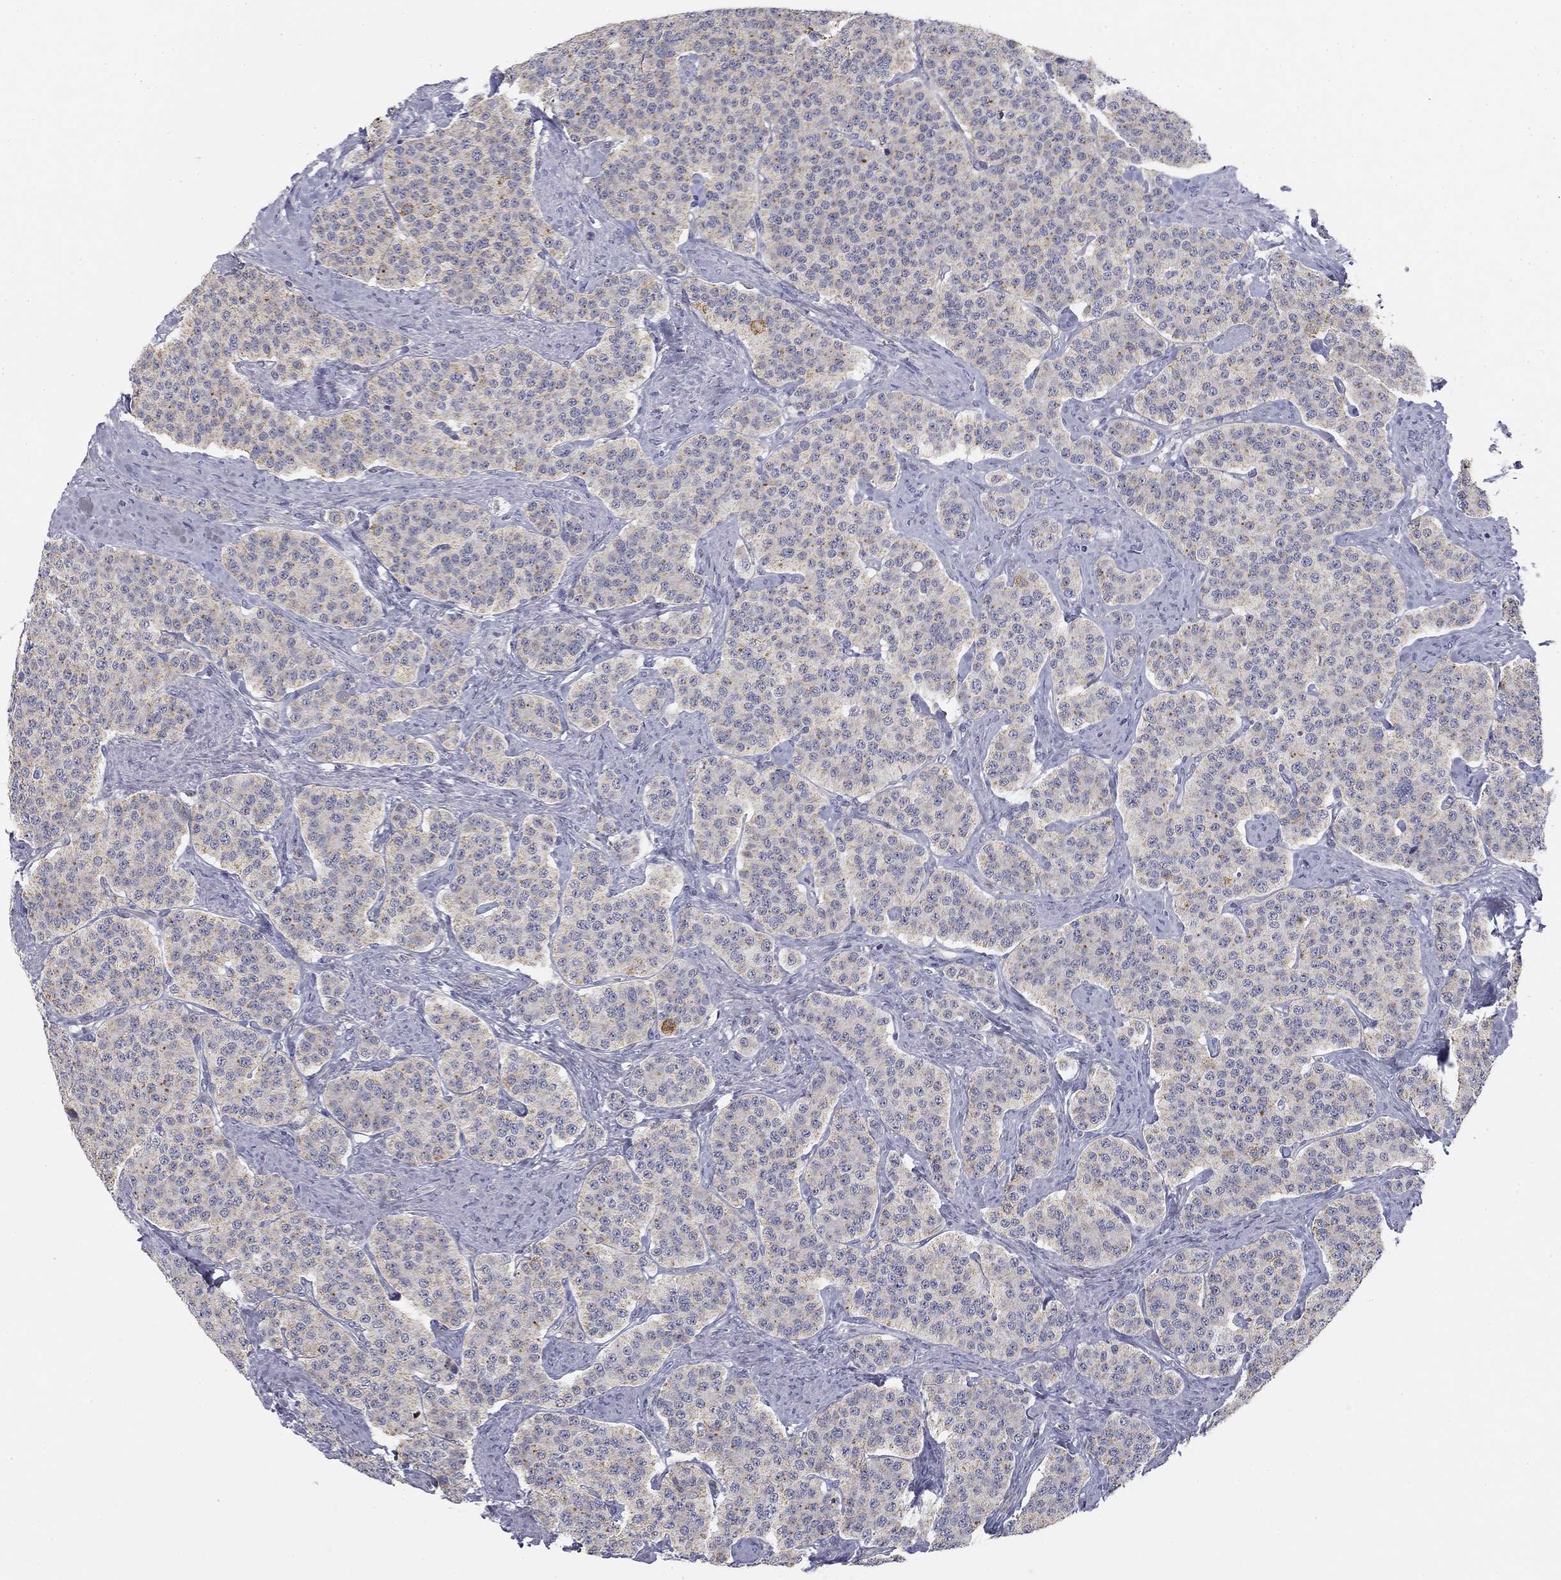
{"staining": {"intensity": "negative", "quantity": "none", "location": "none"}, "tissue": "carcinoid", "cell_type": "Tumor cells", "image_type": "cancer", "snomed": [{"axis": "morphology", "description": "Carcinoid, malignant, NOS"}, {"axis": "topography", "description": "Small intestine"}], "caption": "DAB immunohistochemical staining of human carcinoid reveals no significant expression in tumor cells.", "gene": "SLC2A9", "patient": {"sex": "female", "age": 58}}